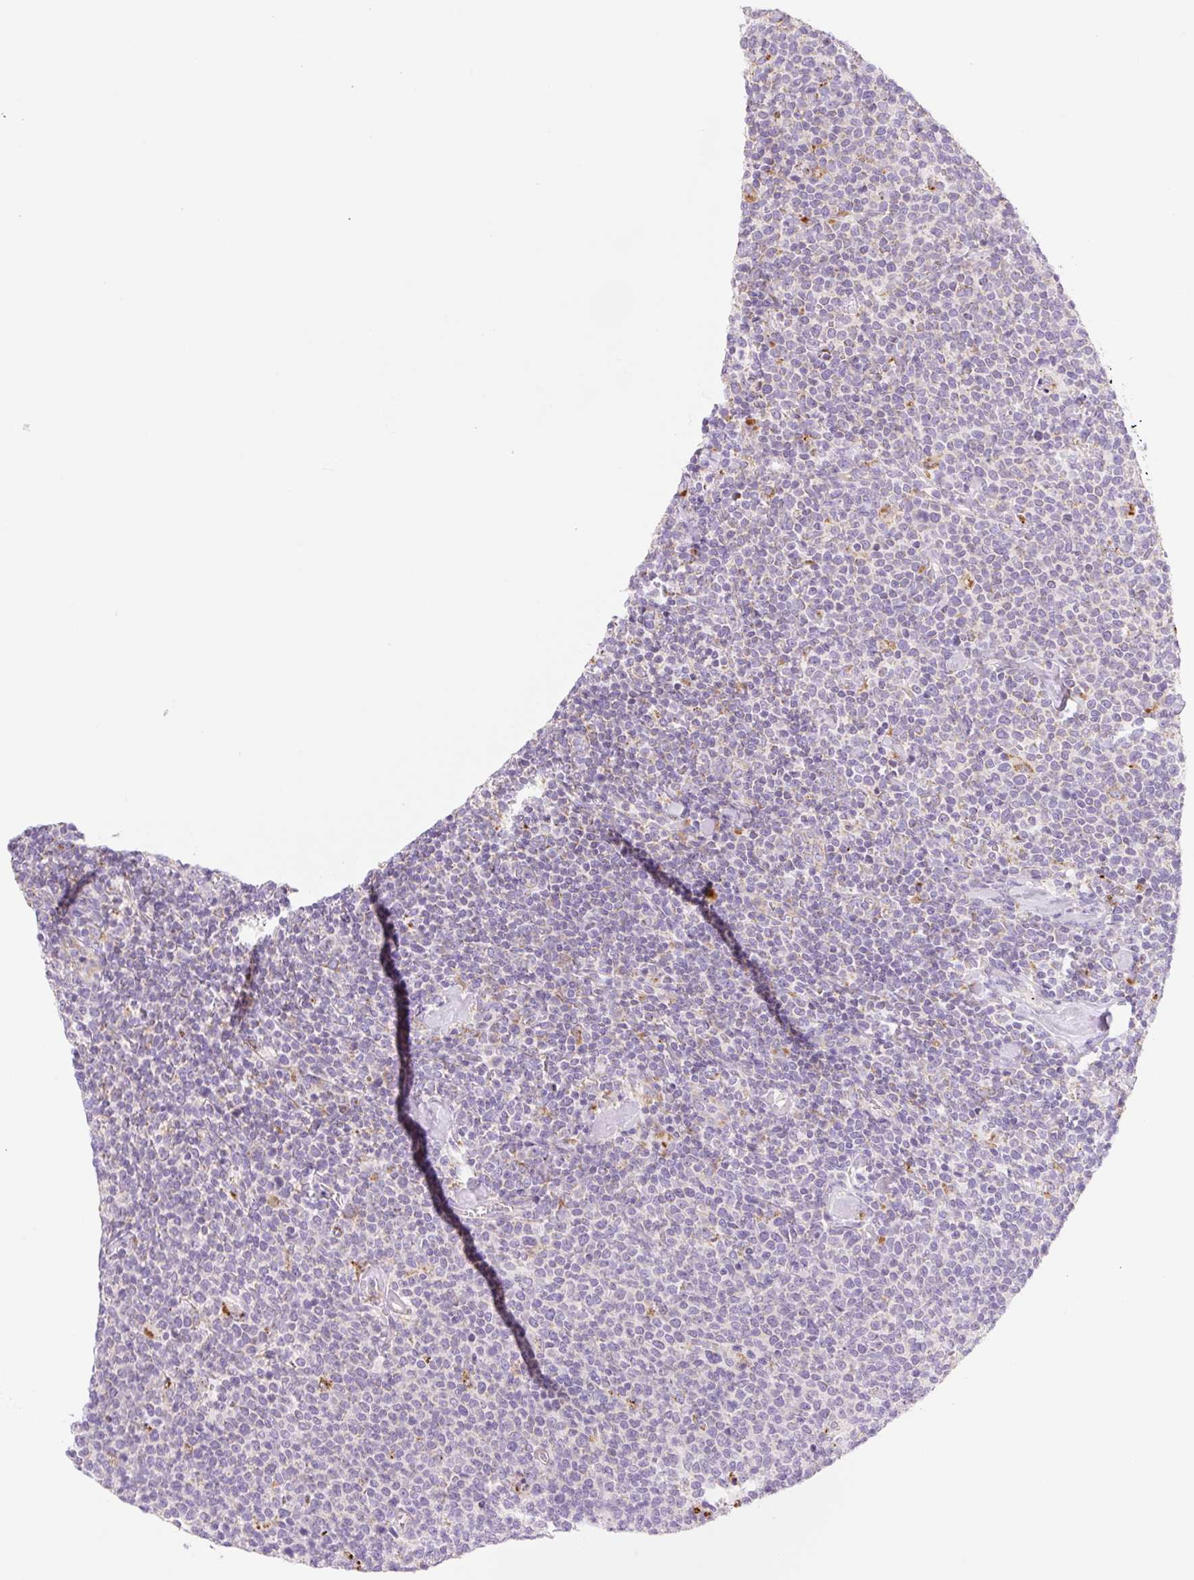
{"staining": {"intensity": "negative", "quantity": "none", "location": "none"}, "tissue": "lymphoma", "cell_type": "Tumor cells", "image_type": "cancer", "snomed": [{"axis": "morphology", "description": "Malignant lymphoma, non-Hodgkin's type, High grade"}, {"axis": "topography", "description": "Lymph node"}], "caption": "An immunohistochemistry (IHC) image of malignant lymphoma, non-Hodgkin's type (high-grade) is shown. There is no staining in tumor cells of malignant lymphoma, non-Hodgkin's type (high-grade). (DAB immunohistochemistry, high magnification).", "gene": "CLEC3A", "patient": {"sex": "male", "age": 61}}